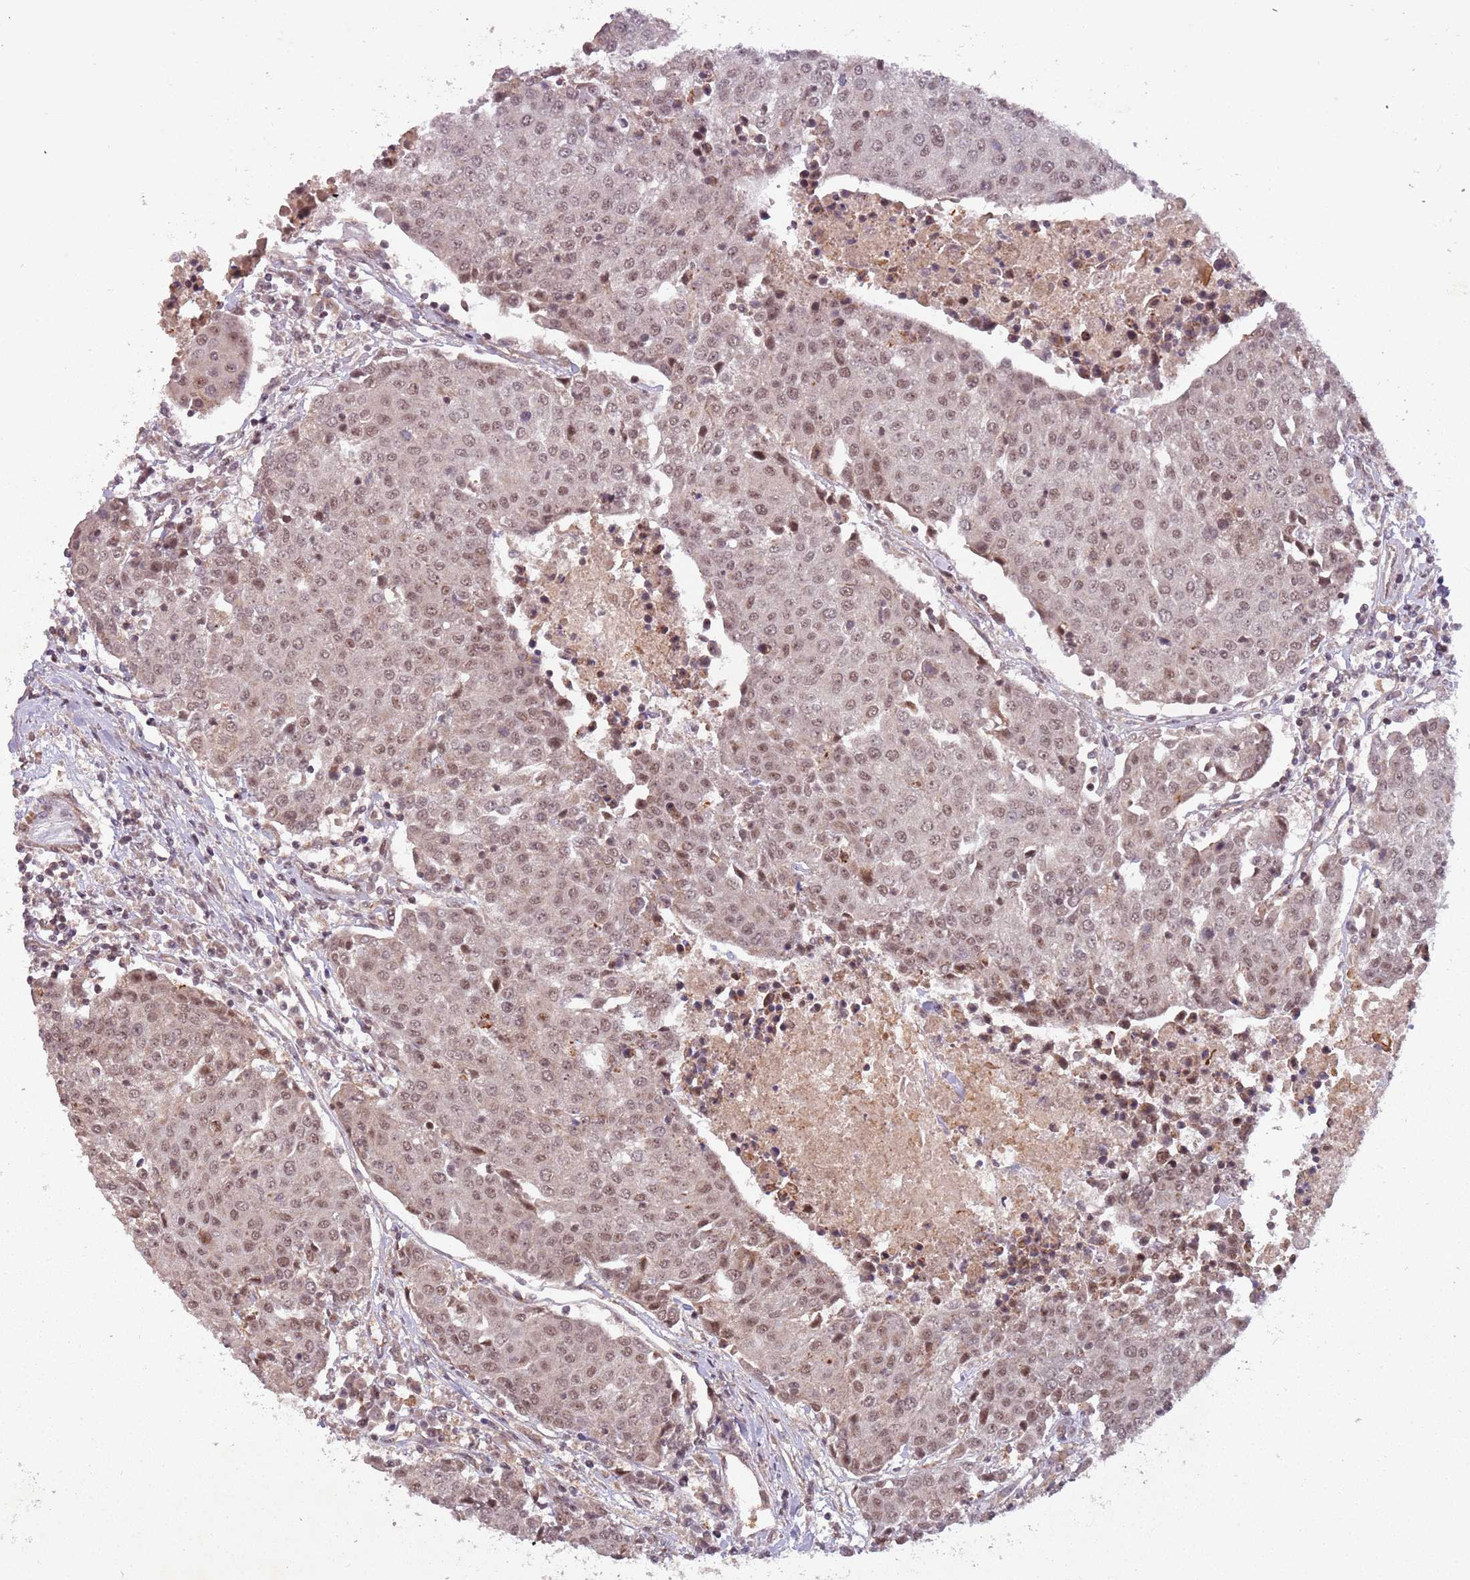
{"staining": {"intensity": "moderate", "quantity": ">75%", "location": "nuclear"}, "tissue": "urothelial cancer", "cell_type": "Tumor cells", "image_type": "cancer", "snomed": [{"axis": "morphology", "description": "Urothelial carcinoma, High grade"}, {"axis": "topography", "description": "Urinary bladder"}], "caption": "Protein staining by immunohistochemistry (IHC) reveals moderate nuclear staining in approximately >75% of tumor cells in urothelial carcinoma (high-grade).", "gene": "SUDS3", "patient": {"sex": "female", "age": 85}}